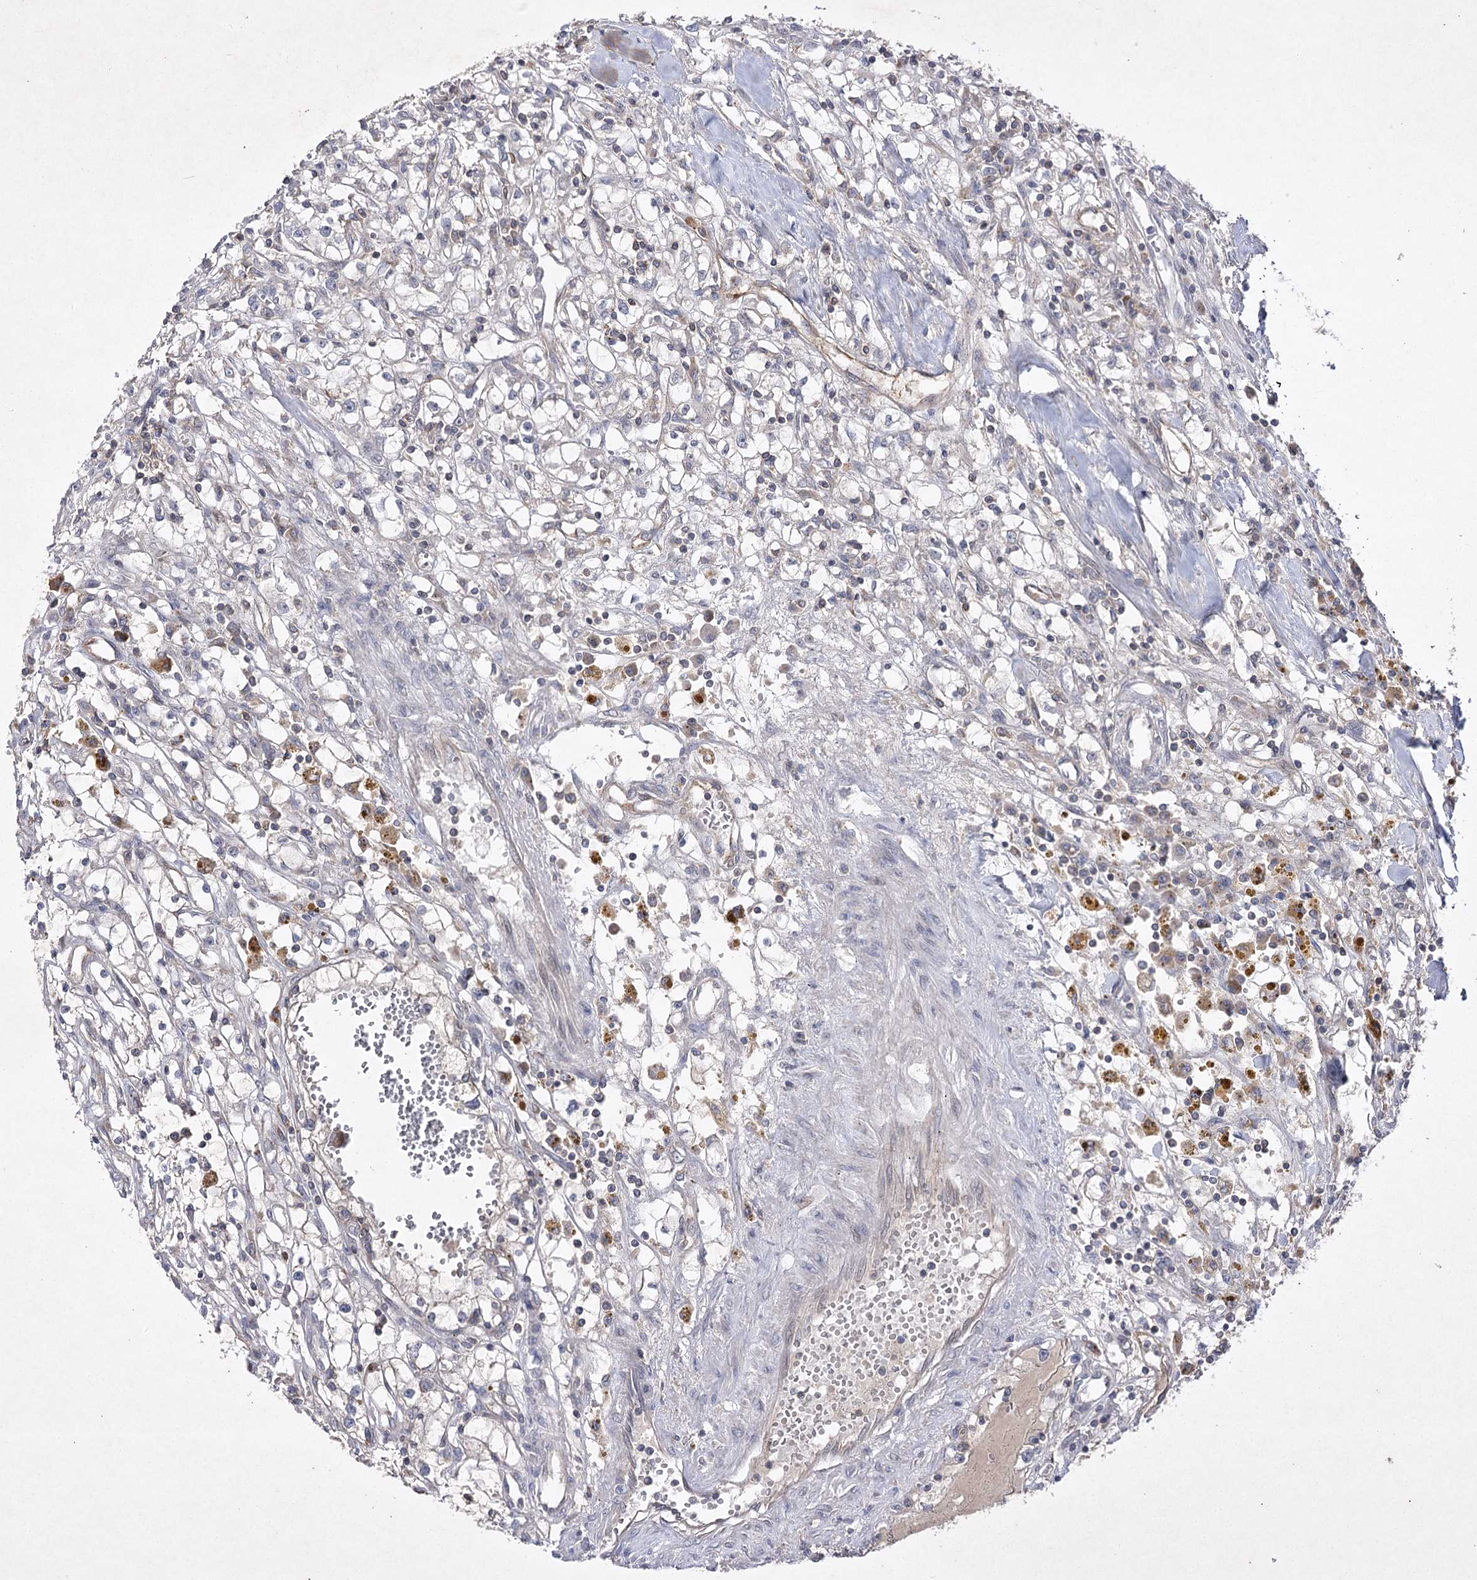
{"staining": {"intensity": "negative", "quantity": "none", "location": "none"}, "tissue": "renal cancer", "cell_type": "Tumor cells", "image_type": "cancer", "snomed": [{"axis": "morphology", "description": "Adenocarcinoma, NOS"}, {"axis": "topography", "description": "Kidney"}], "caption": "Immunohistochemical staining of human renal cancer reveals no significant positivity in tumor cells.", "gene": "BCR", "patient": {"sex": "male", "age": 56}}